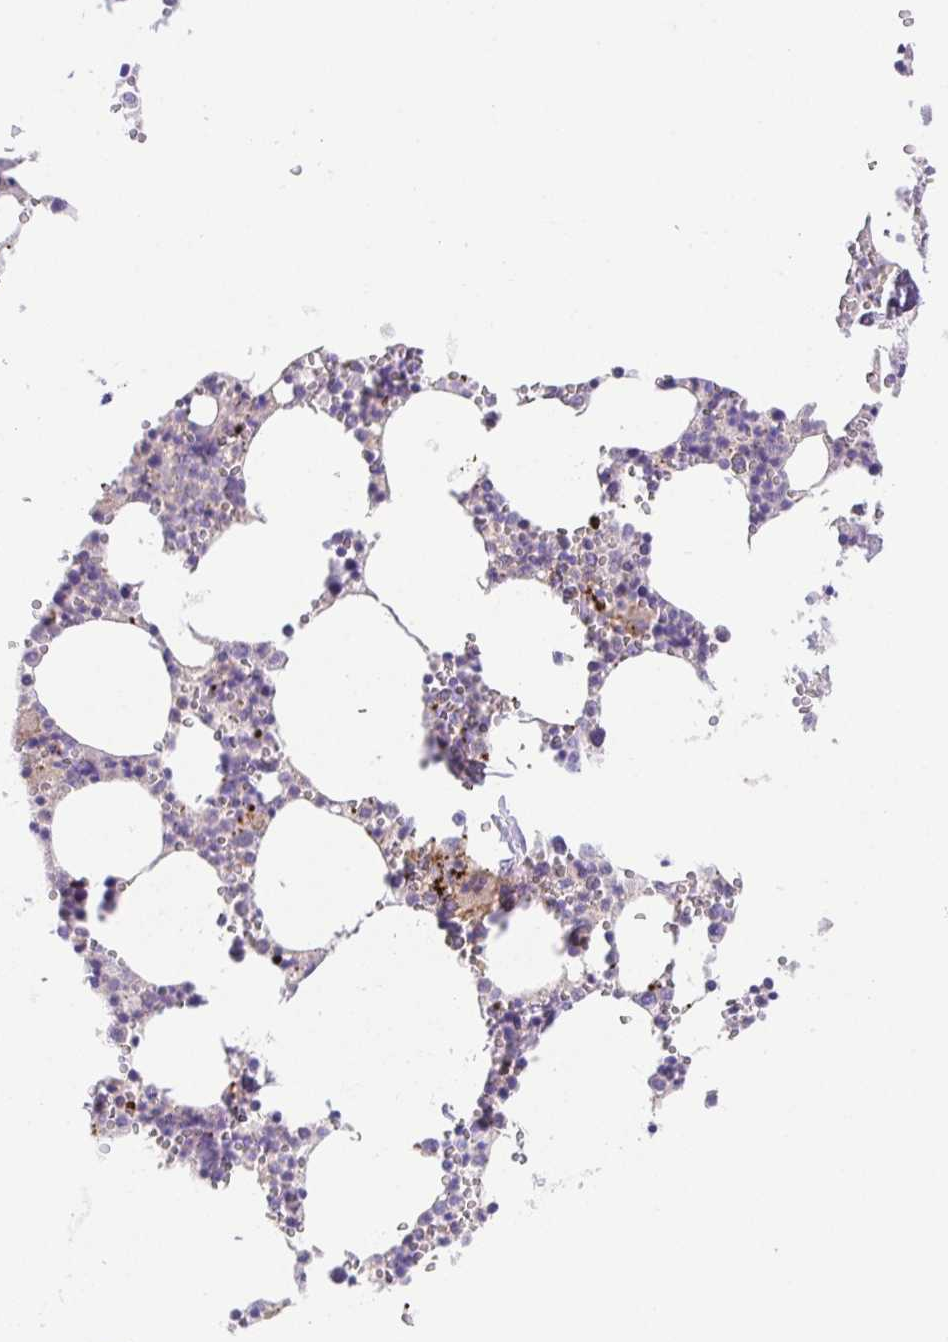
{"staining": {"intensity": "negative", "quantity": "none", "location": "none"}, "tissue": "bone marrow", "cell_type": "Hematopoietic cells", "image_type": "normal", "snomed": [{"axis": "morphology", "description": "Normal tissue, NOS"}, {"axis": "topography", "description": "Bone marrow"}], "caption": "Human bone marrow stained for a protein using immunohistochemistry (IHC) shows no expression in hematopoietic cells.", "gene": "PRR14L", "patient": {"sex": "male", "age": 54}}